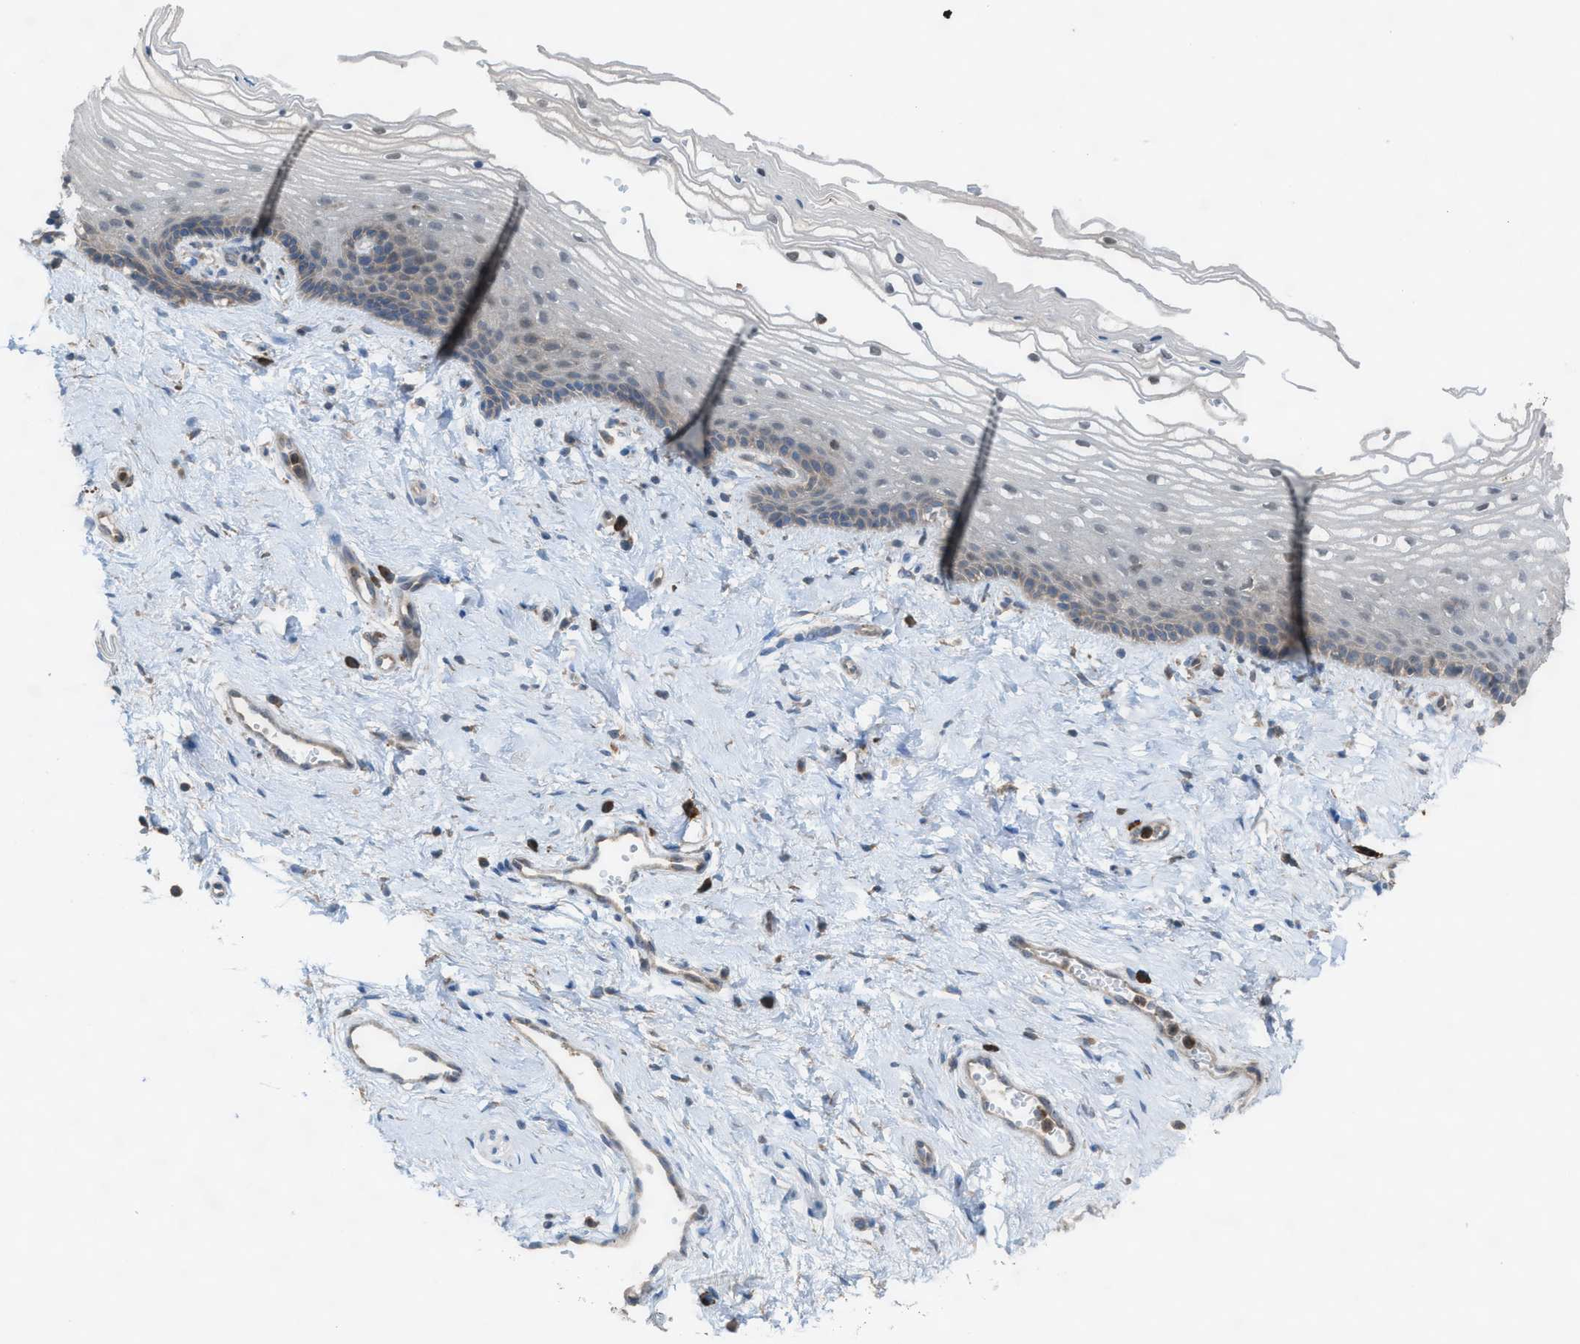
{"staining": {"intensity": "weak", "quantity": "<25%", "location": "cytoplasmic/membranous"}, "tissue": "vagina", "cell_type": "Squamous epithelial cells", "image_type": "normal", "snomed": [{"axis": "morphology", "description": "Normal tissue, NOS"}, {"axis": "topography", "description": "Vagina"}], "caption": "Squamous epithelial cells are negative for protein expression in unremarkable human vagina. (DAB immunohistochemistry (IHC) visualized using brightfield microscopy, high magnification).", "gene": "PLAA", "patient": {"sex": "female", "age": 46}}